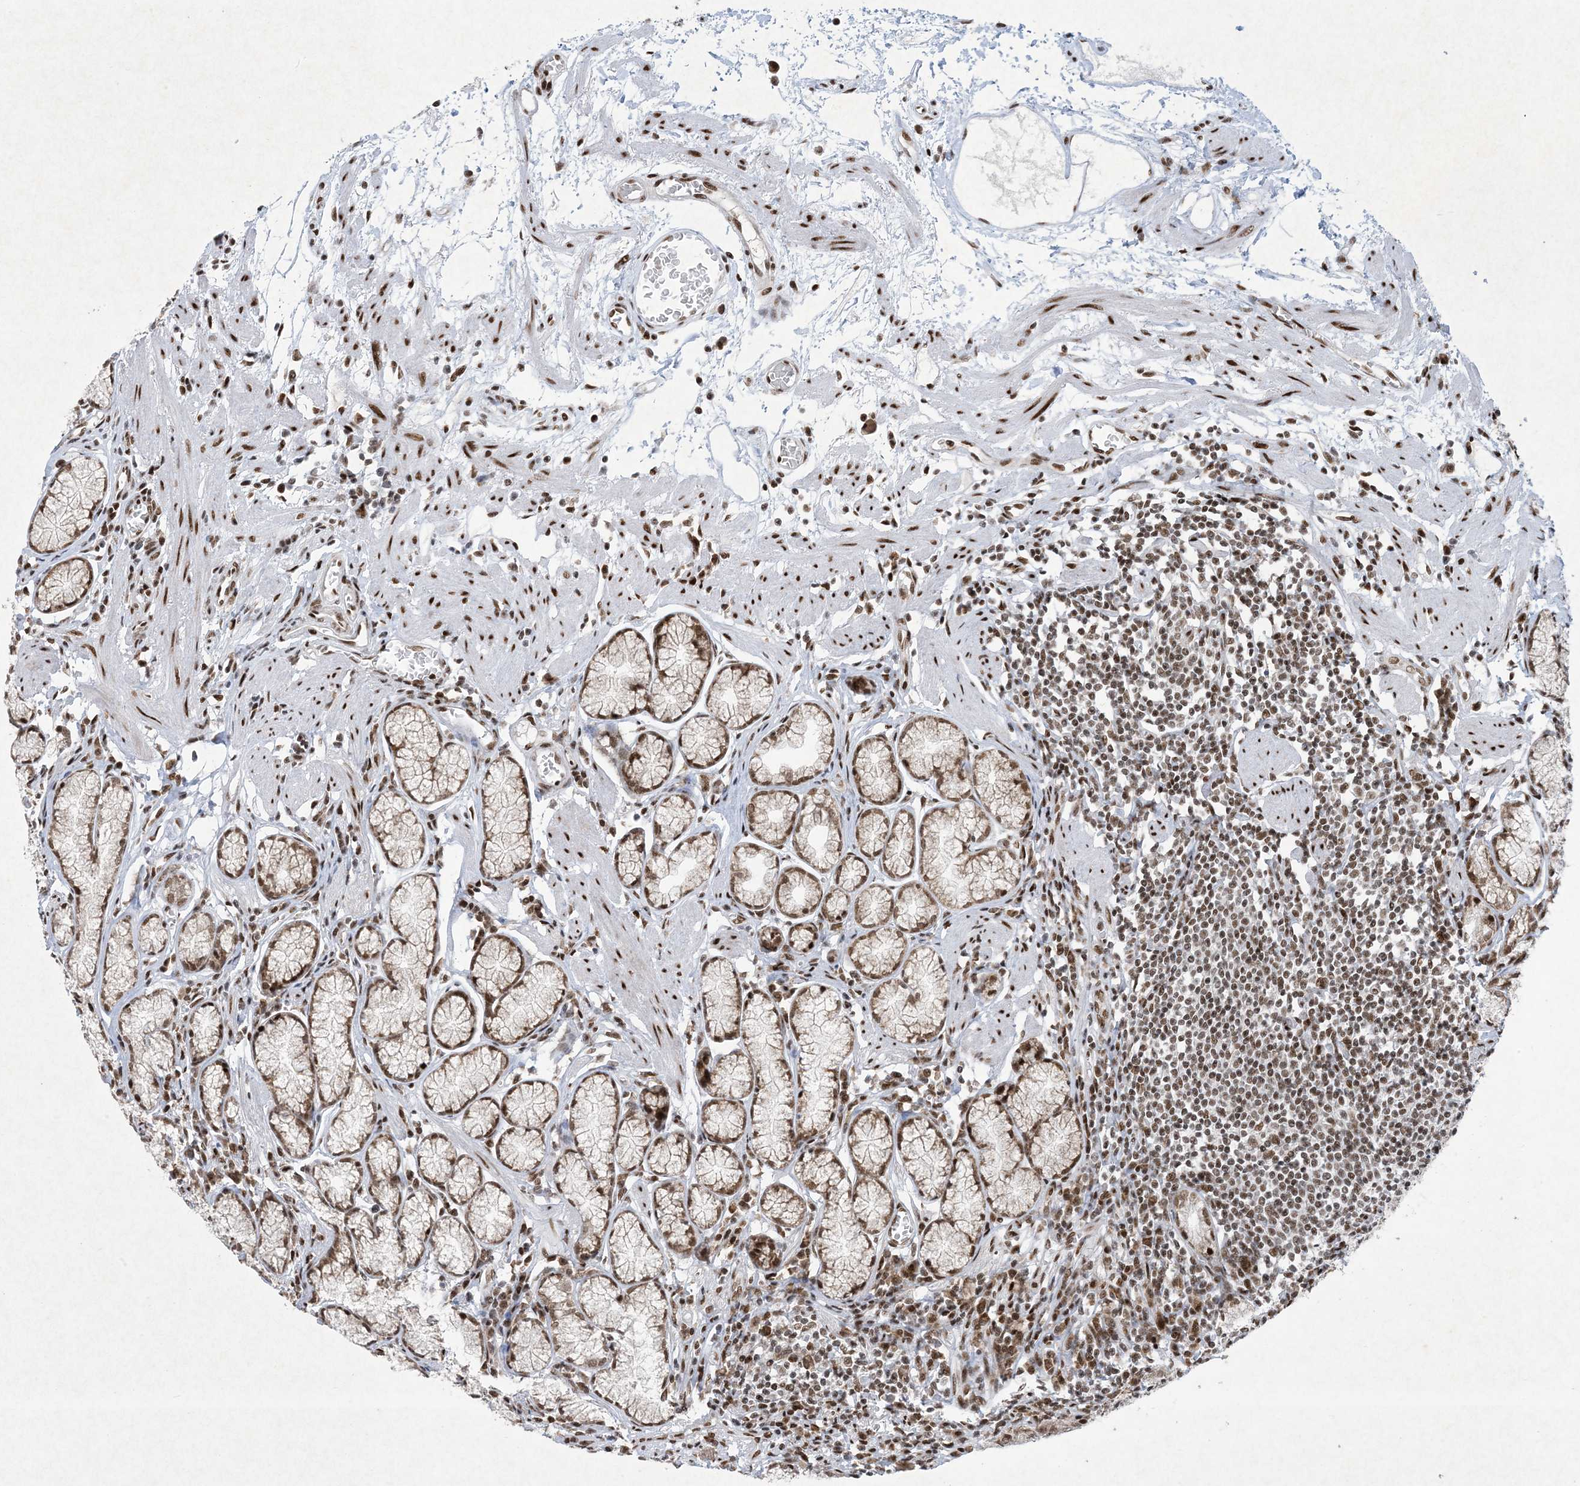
{"staining": {"intensity": "strong", "quantity": ">75%", "location": "nuclear"}, "tissue": "stomach", "cell_type": "Glandular cells", "image_type": "normal", "snomed": [{"axis": "morphology", "description": "Normal tissue, NOS"}, {"axis": "topography", "description": "Stomach"}], "caption": "An image showing strong nuclear positivity in about >75% of glandular cells in unremarkable stomach, as visualized by brown immunohistochemical staining.", "gene": "PKNOX2", "patient": {"sex": "male", "age": 55}}